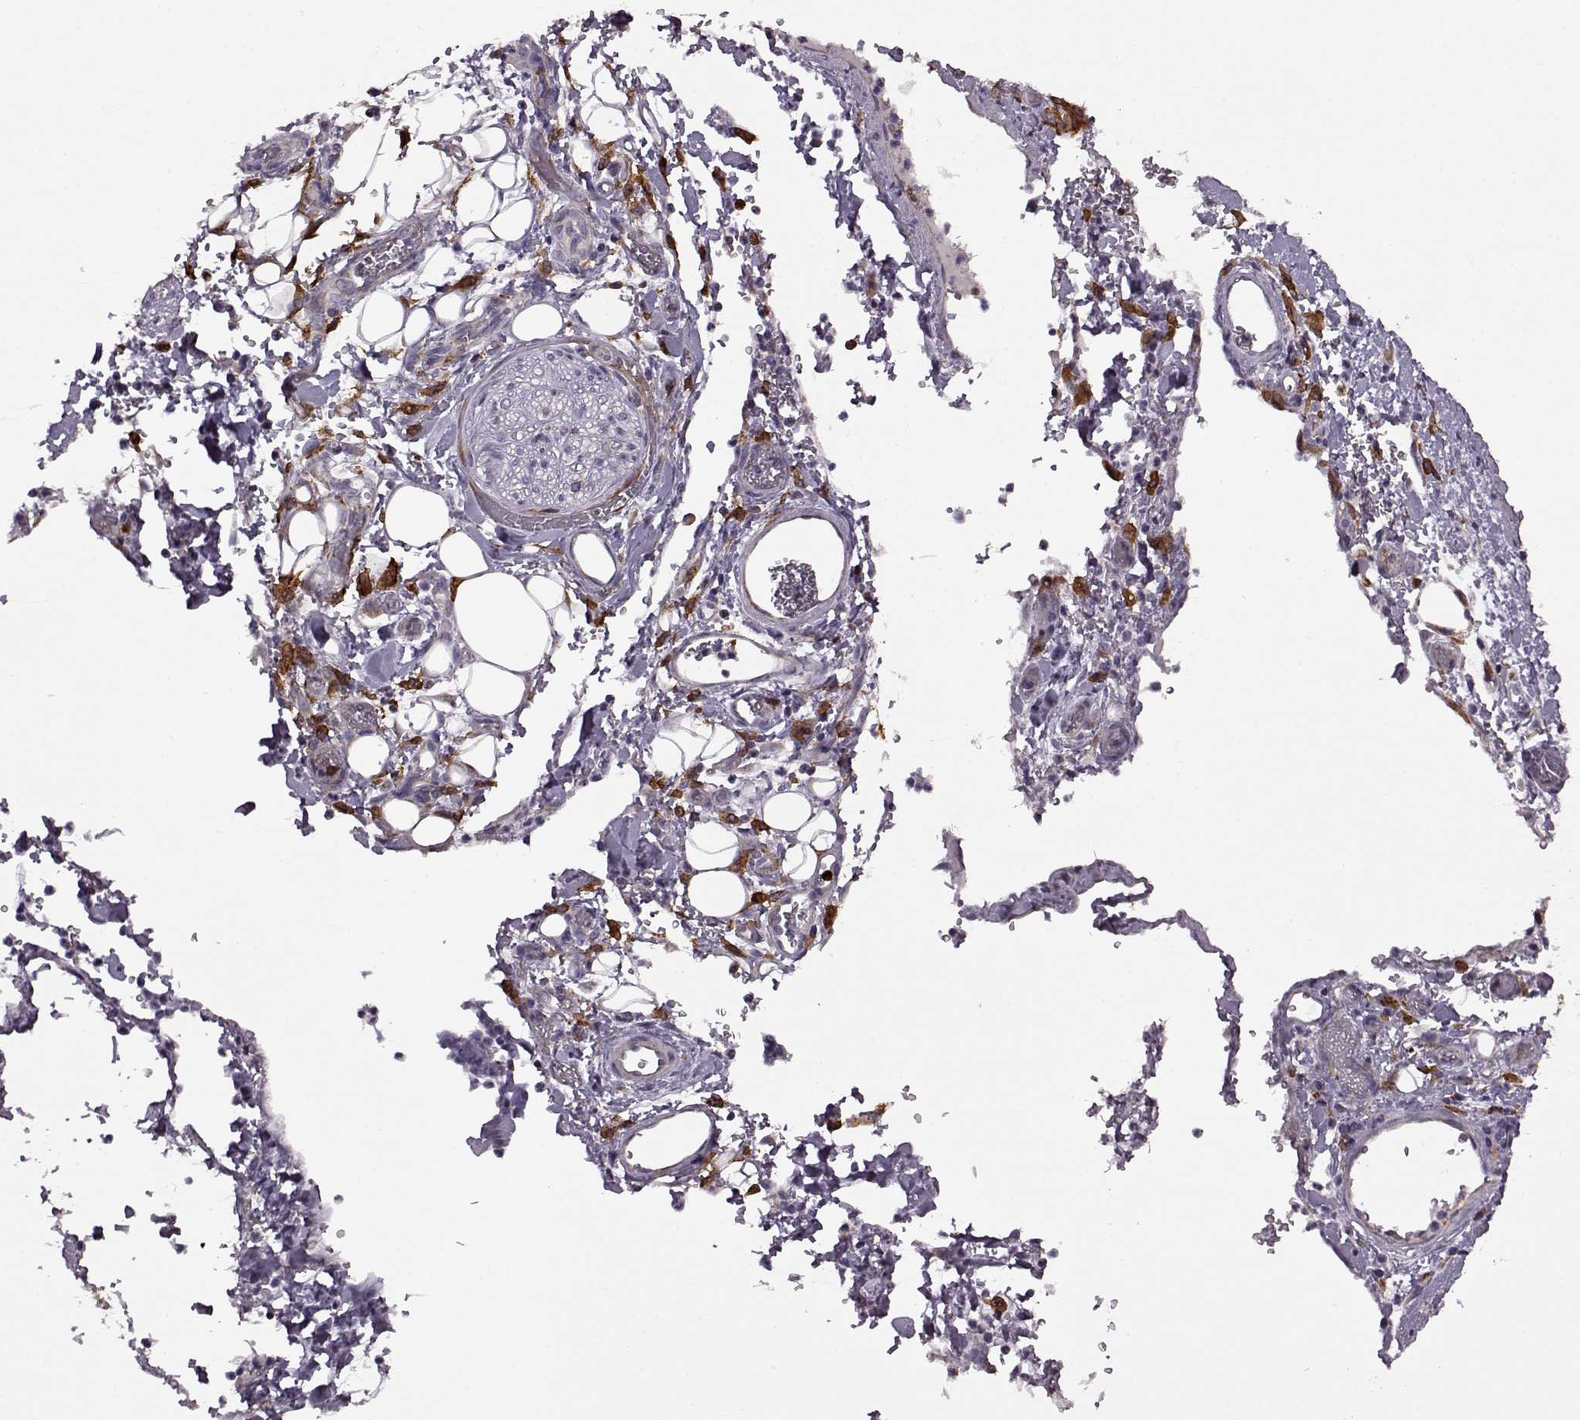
{"staining": {"intensity": "moderate", "quantity": ">75%", "location": "cytoplasmic/membranous"}, "tissue": "stomach cancer", "cell_type": "Tumor cells", "image_type": "cancer", "snomed": [{"axis": "morphology", "description": "Normal tissue, NOS"}, {"axis": "morphology", "description": "Adenocarcinoma, NOS"}, {"axis": "topography", "description": "Esophagus"}, {"axis": "topography", "description": "Stomach, upper"}], "caption": "Stomach cancer was stained to show a protein in brown. There is medium levels of moderate cytoplasmic/membranous staining in about >75% of tumor cells.", "gene": "MTSS1", "patient": {"sex": "male", "age": 74}}